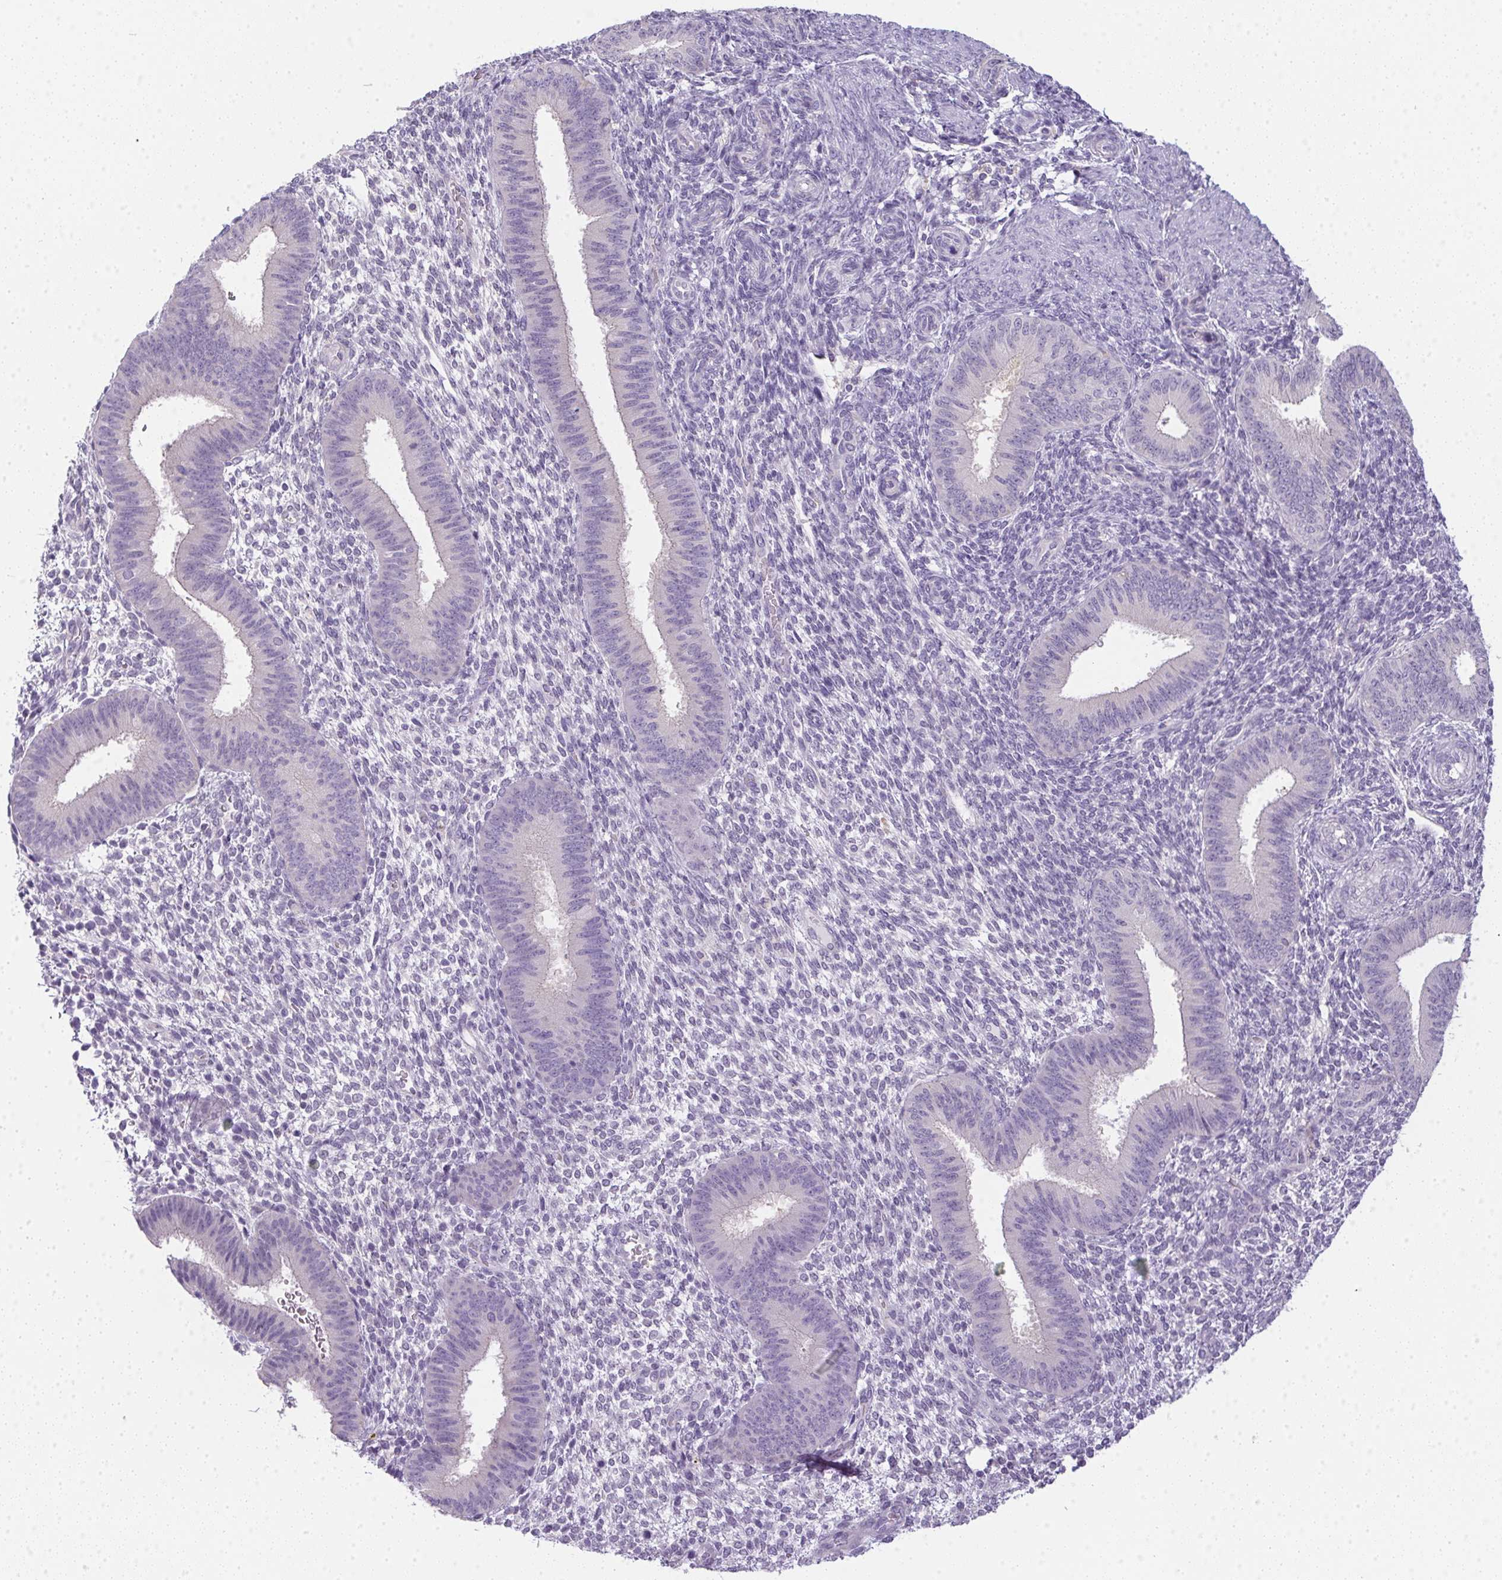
{"staining": {"intensity": "negative", "quantity": "none", "location": "none"}, "tissue": "endometrium", "cell_type": "Cells in endometrial stroma", "image_type": "normal", "snomed": [{"axis": "morphology", "description": "Normal tissue, NOS"}, {"axis": "topography", "description": "Endometrium"}], "caption": "A high-resolution histopathology image shows immunohistochemistry staining of benign endometrium, which exhibits no significant expression in cells in endometrial stroma.", "gene": "SLC17A7", "patient": {"sex": "female", "age": 39}}